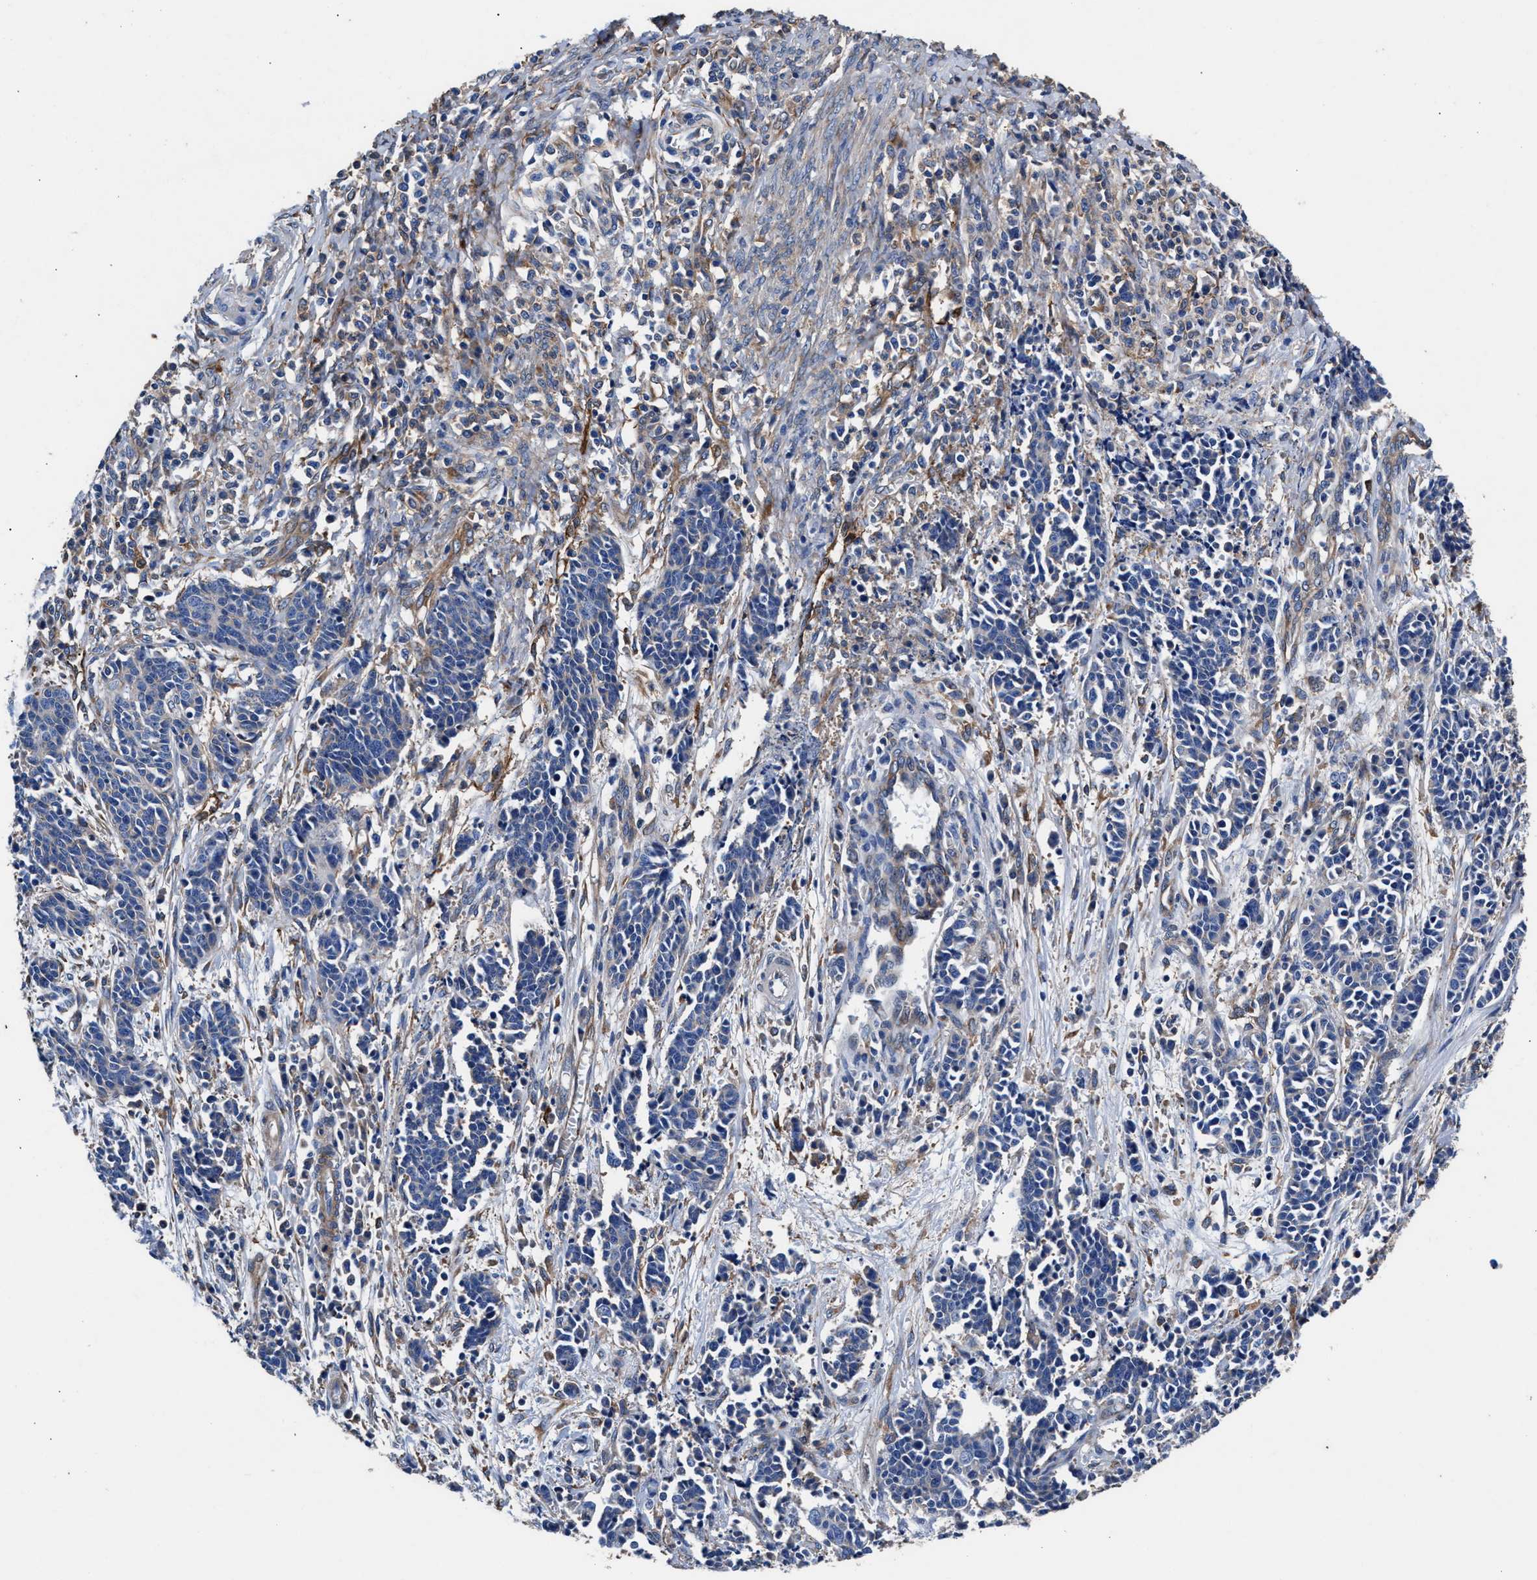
{"staining": {"intensity": "negative", "quantity": "none", "location": "none"}, "tissue": "cervical cancer", "cell_type": "Tumor cells", "image_type": "cancer", "snomed": [{"axis": "morphology", "description": "Squamous cell carcinoma, NOS"}, {"axis": "topography", "description": "Cervix"}], "caption": "A high-resolution image shows immunohistochemistry staining of squamous cell carcinoma (cervical), which demonstrates no significant expression in tumor cells.", "gene": "SH3GL1", "patient": {"sex": "female", "age": 35}}